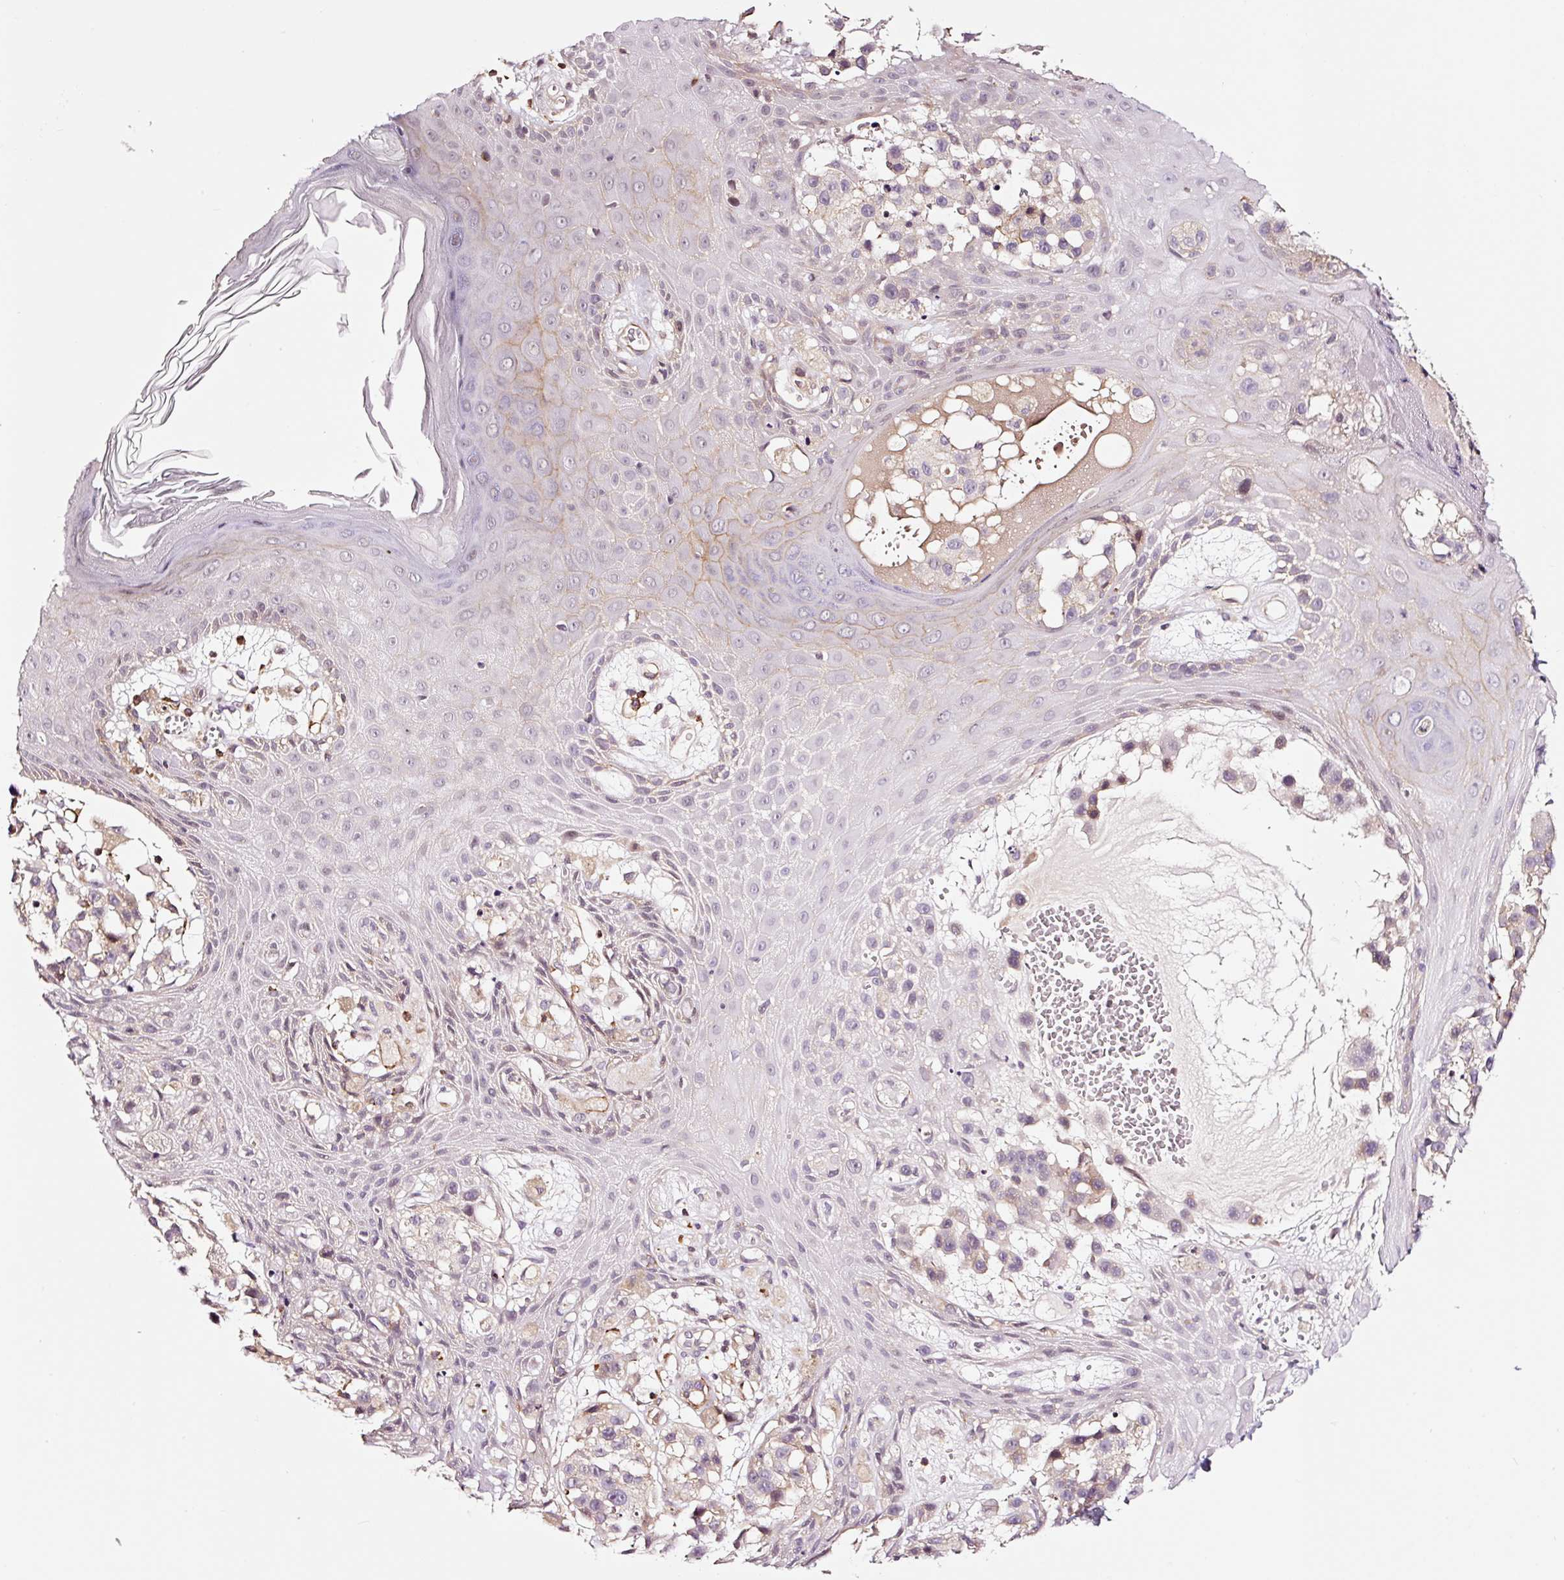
{"staining": {"intensity": "negative", "quantity": "none", "location": "none"}, "tissue": "melanoma", "cell_type": "Tumor cells", "image_type": "cancer", "snomed": [{"axis": "morphology", "description": "Malignant melanoma, NOS"}, {"axis": "topography", "description": "Skin"}], "caption": "Malignant melanoma was stained to show a protein in brown. There is no significant expression in tumor cells. (DAB IHC visualized using brightfield microscopy, high magnification).", "gene": "ADD3", "patient": {"sex": "male", "age": 39}}